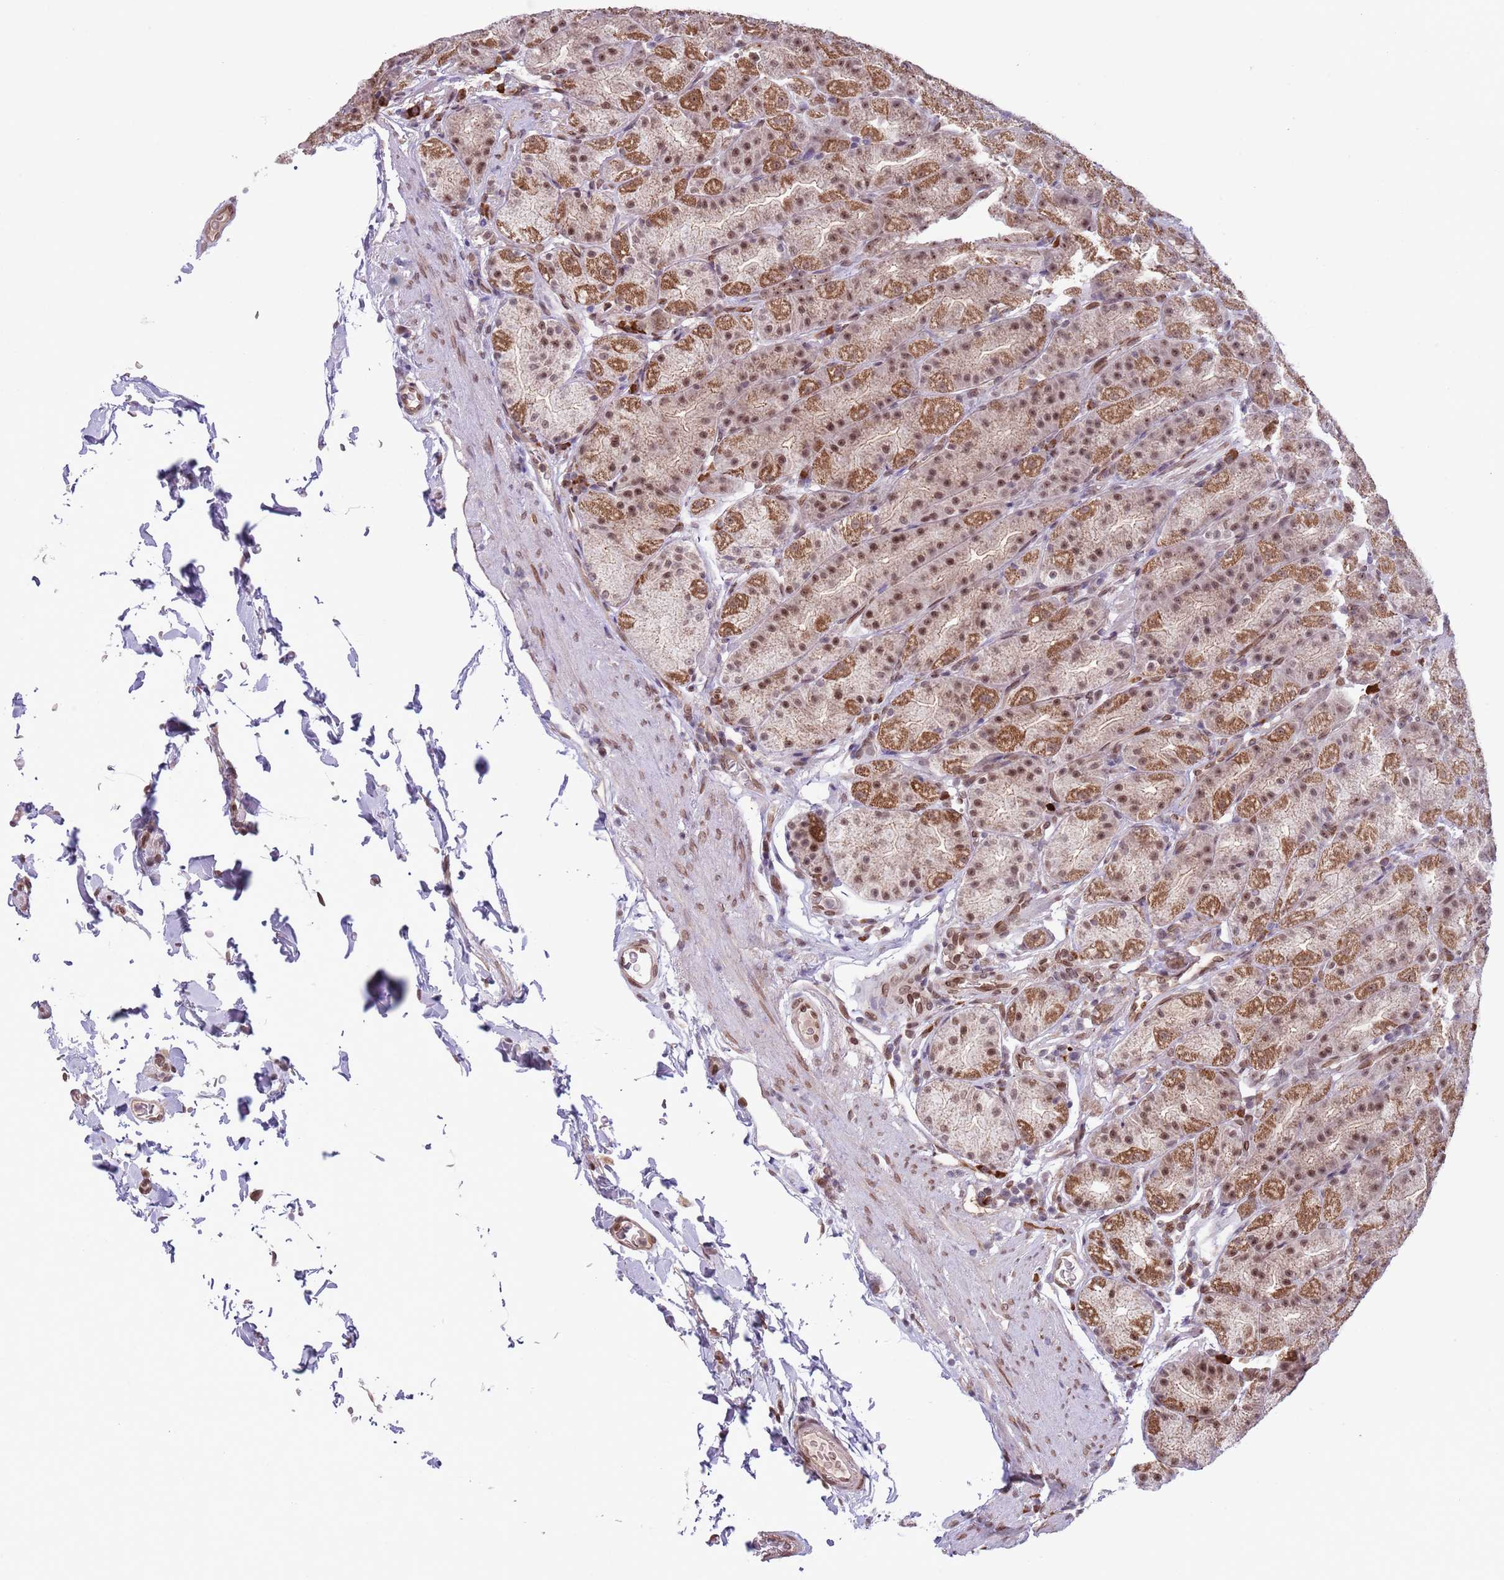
{"staining": {"intensity": "moderate", "quantity": ">75%", "location": "cytoplasmic/membranous,nuclear"}, "tissue": "stomach", "cell_type": "Glandular cells", "image_type": "normal", "snomed": [{"axis": "morphology", "description": "Normal tissue, NOS"}, {"axis": "topography", "description": "Stomach, upper"}, {"axis": "topography", "description": "Stomach"}], "caption": "About >75% of glandular cells in normal human stomach display moderate cytoplasmic/membranous,nuclear protein staining as visualized by brown immunohistochemical staining.", "gene": "SIPA1L3", "patient": {"sex": "male", "age": 68}}